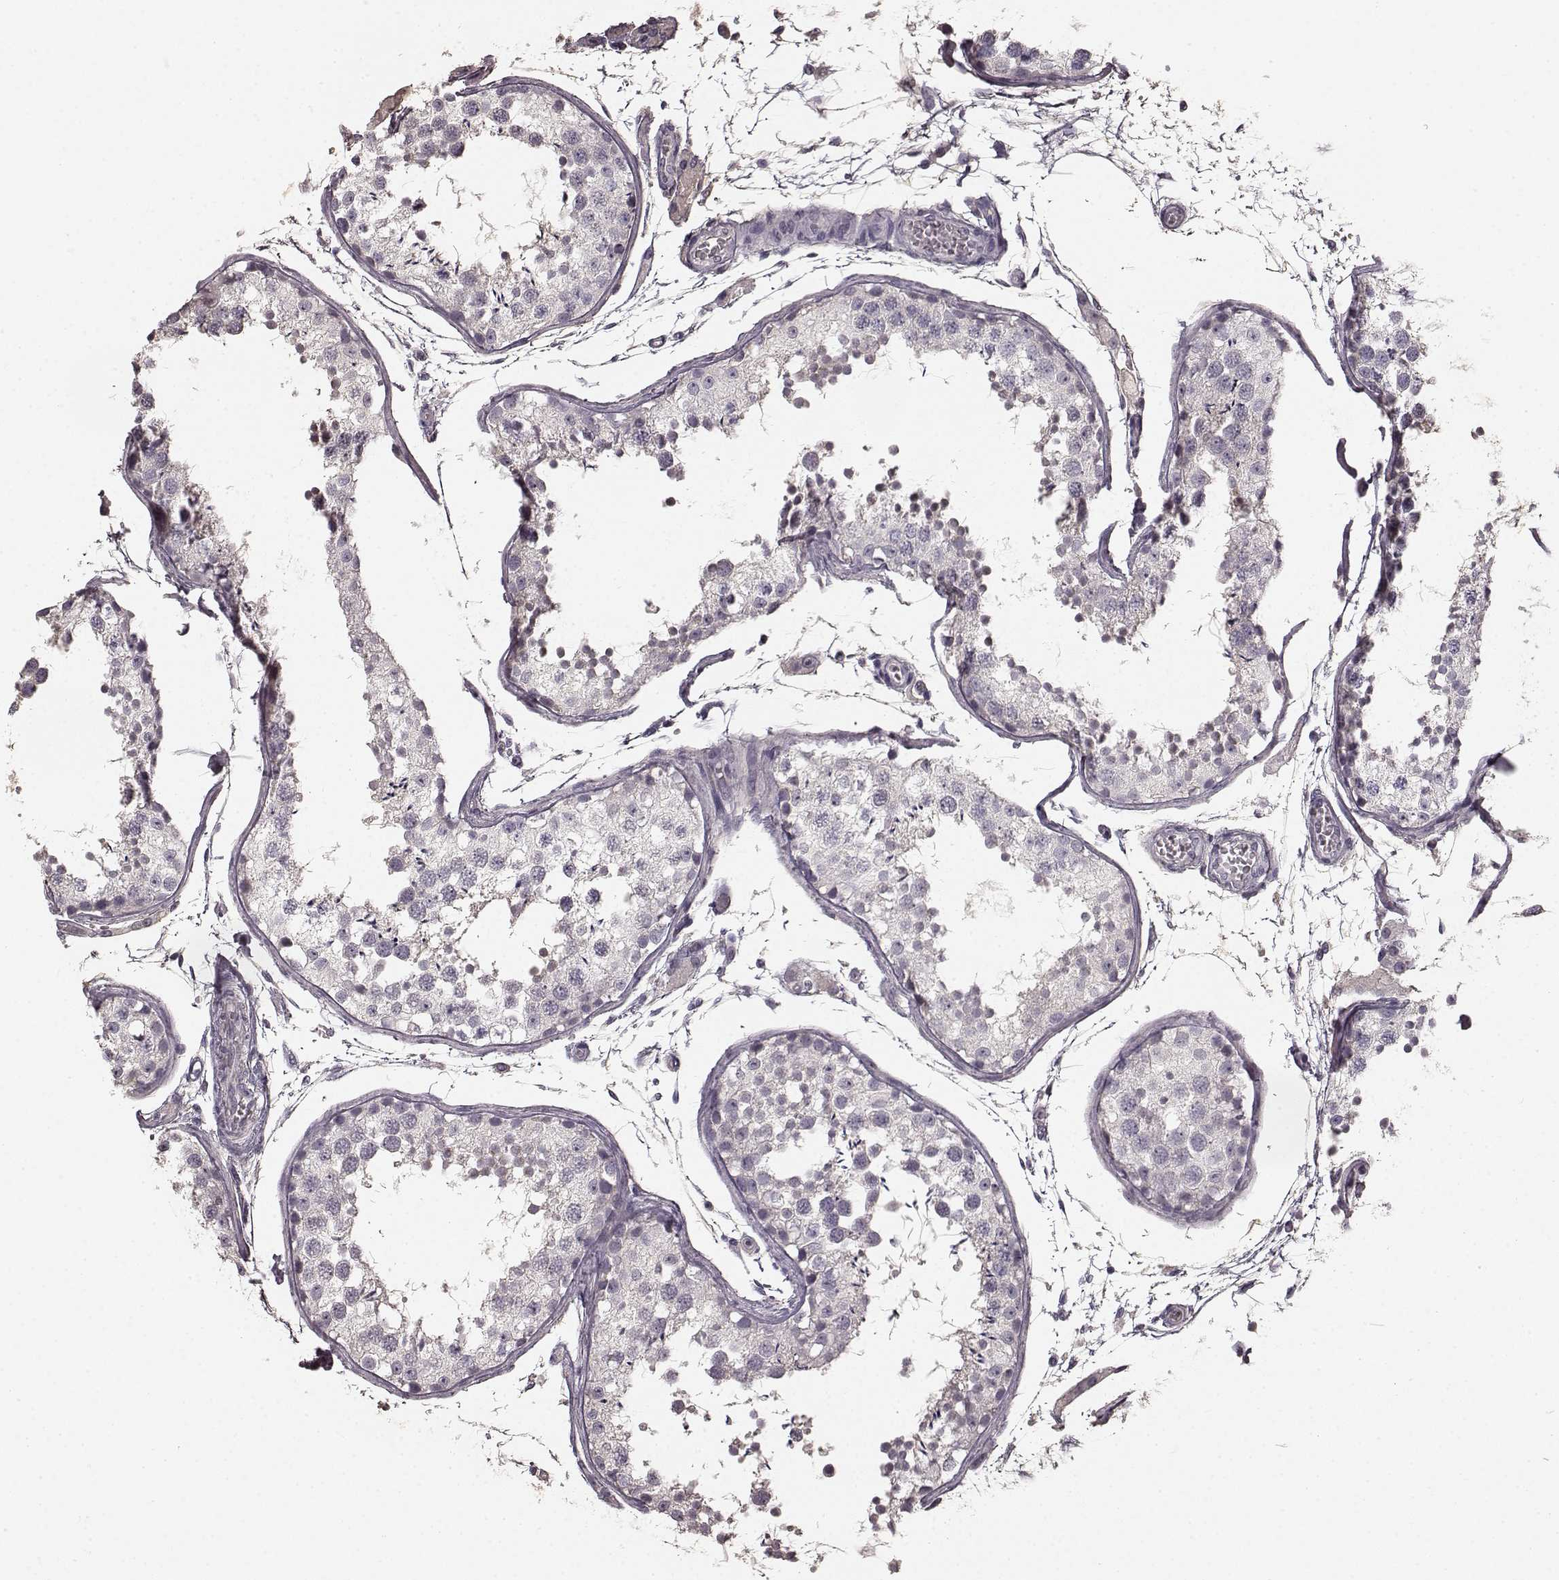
{"staining": {"intensity": "negative", "quantity": "none", "location": "none"}, "tissue": "testis", "cell_type": "Cells in seminiferous ducts", "image_type": "normal", "snomed": [{"axis": "morphology", "description": "Normal tissue, NOS"}, {"axis": "topography", "description": "Testis"}], "caption": "High power microscopy image of an IHC micrograph of normal testis, revealing no significant staining in cells in seminiferous ducts.", "gene": "RIT2", "patient": {"sex": "male", "age": 29}}